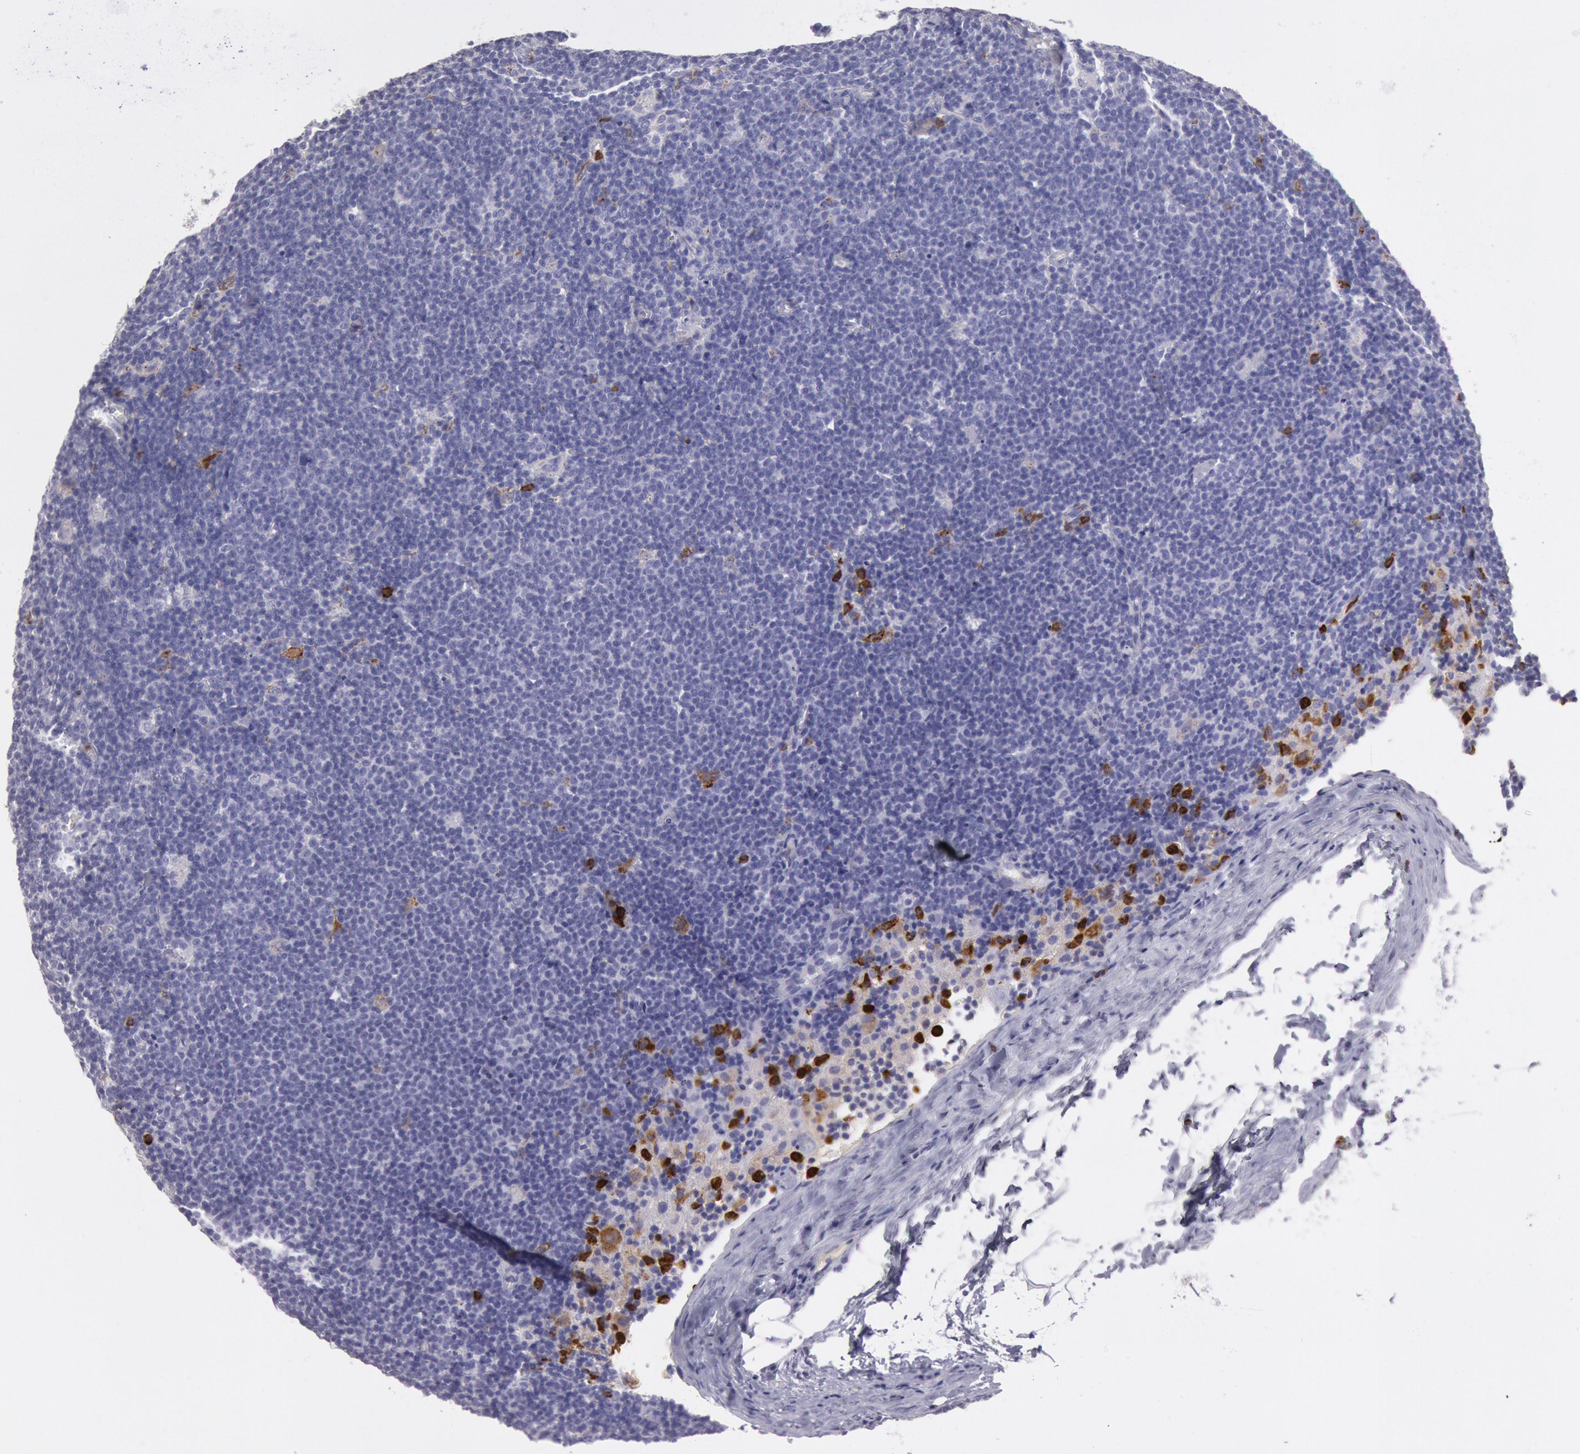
{"staining": {"intensity": "negative", "quantity": "none", "location": "none"}, "tissue": "lymphoma", "cell_type": "Tumor cells", "image_type": "cancer", "snomed": [{"axis": "morphology", "description": "Malignant lymphoma, non-Hodgkin's type, Low grade"}, {"axis": "topography", "description": "Lymph node"}], "caption": "Tumor cells are negative for protein expression in human low-grade malignant lymphoma, non-Hodgkin's type.", "gene": "FCN1", "patient": {"sex": "male", "age": 65}}